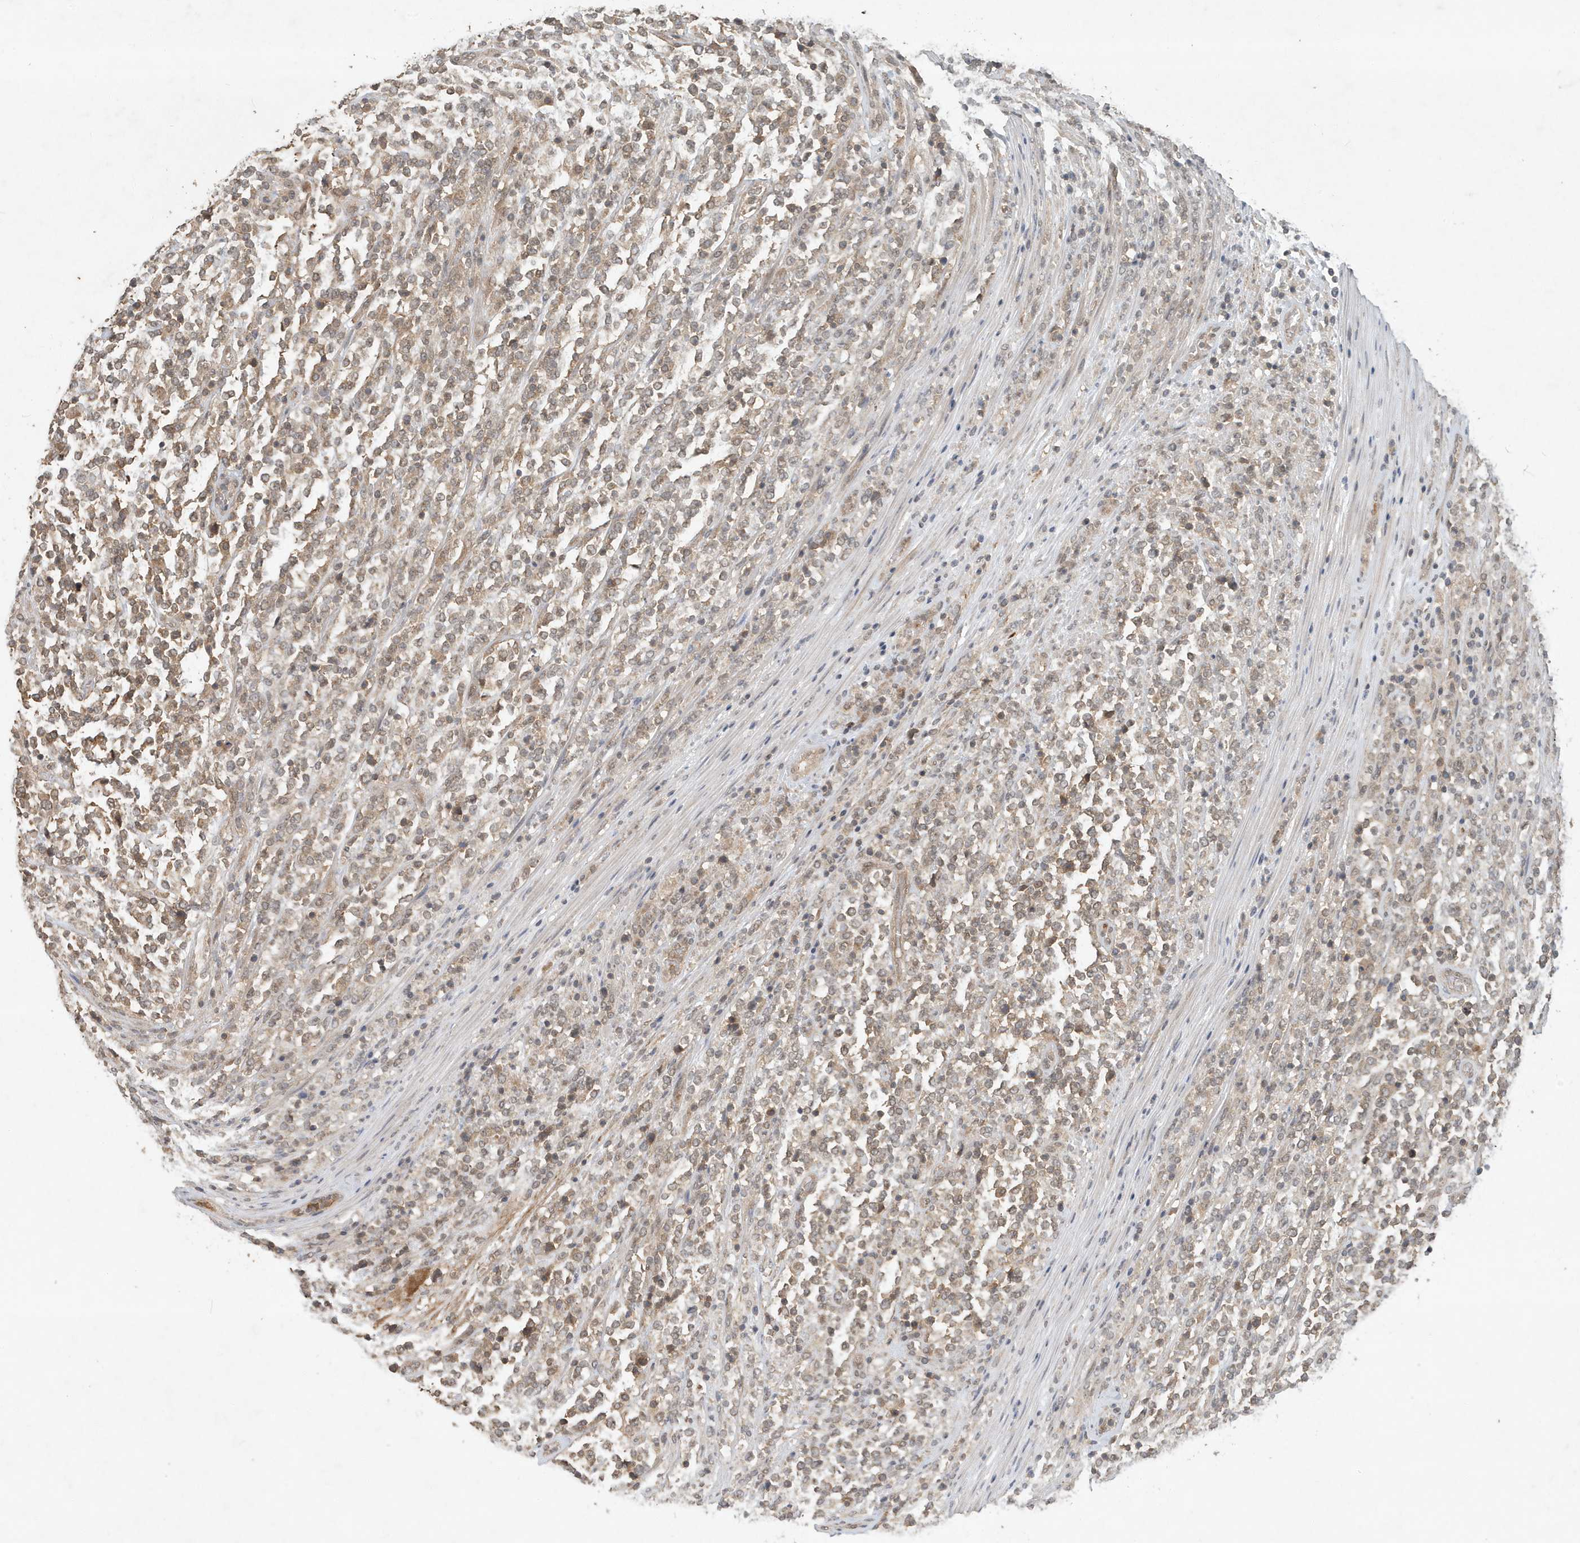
{"staining": {"intensity": "weak", "quantity": ">75%", "location": "cytoplasmic/membranous"}, "tissue": "lymphoma", "cell_type": "Tumor cells", "image_type": "cancer", "snomed": [{"axis": "morphology", "description": "Malignant lymphoma, non-Hodgkin's type, High grade"}, {"axis": "topography", "description": "Soft tissue"}], "caption": "Tumor cells exhibit weak cytoplasmic/membranous staining in about >75% of cells in high-grade malignant lymphoma, non-Hodgkin's type.", "gene": "ABCB9", "patient": {"sex": "male", "age": 18}}